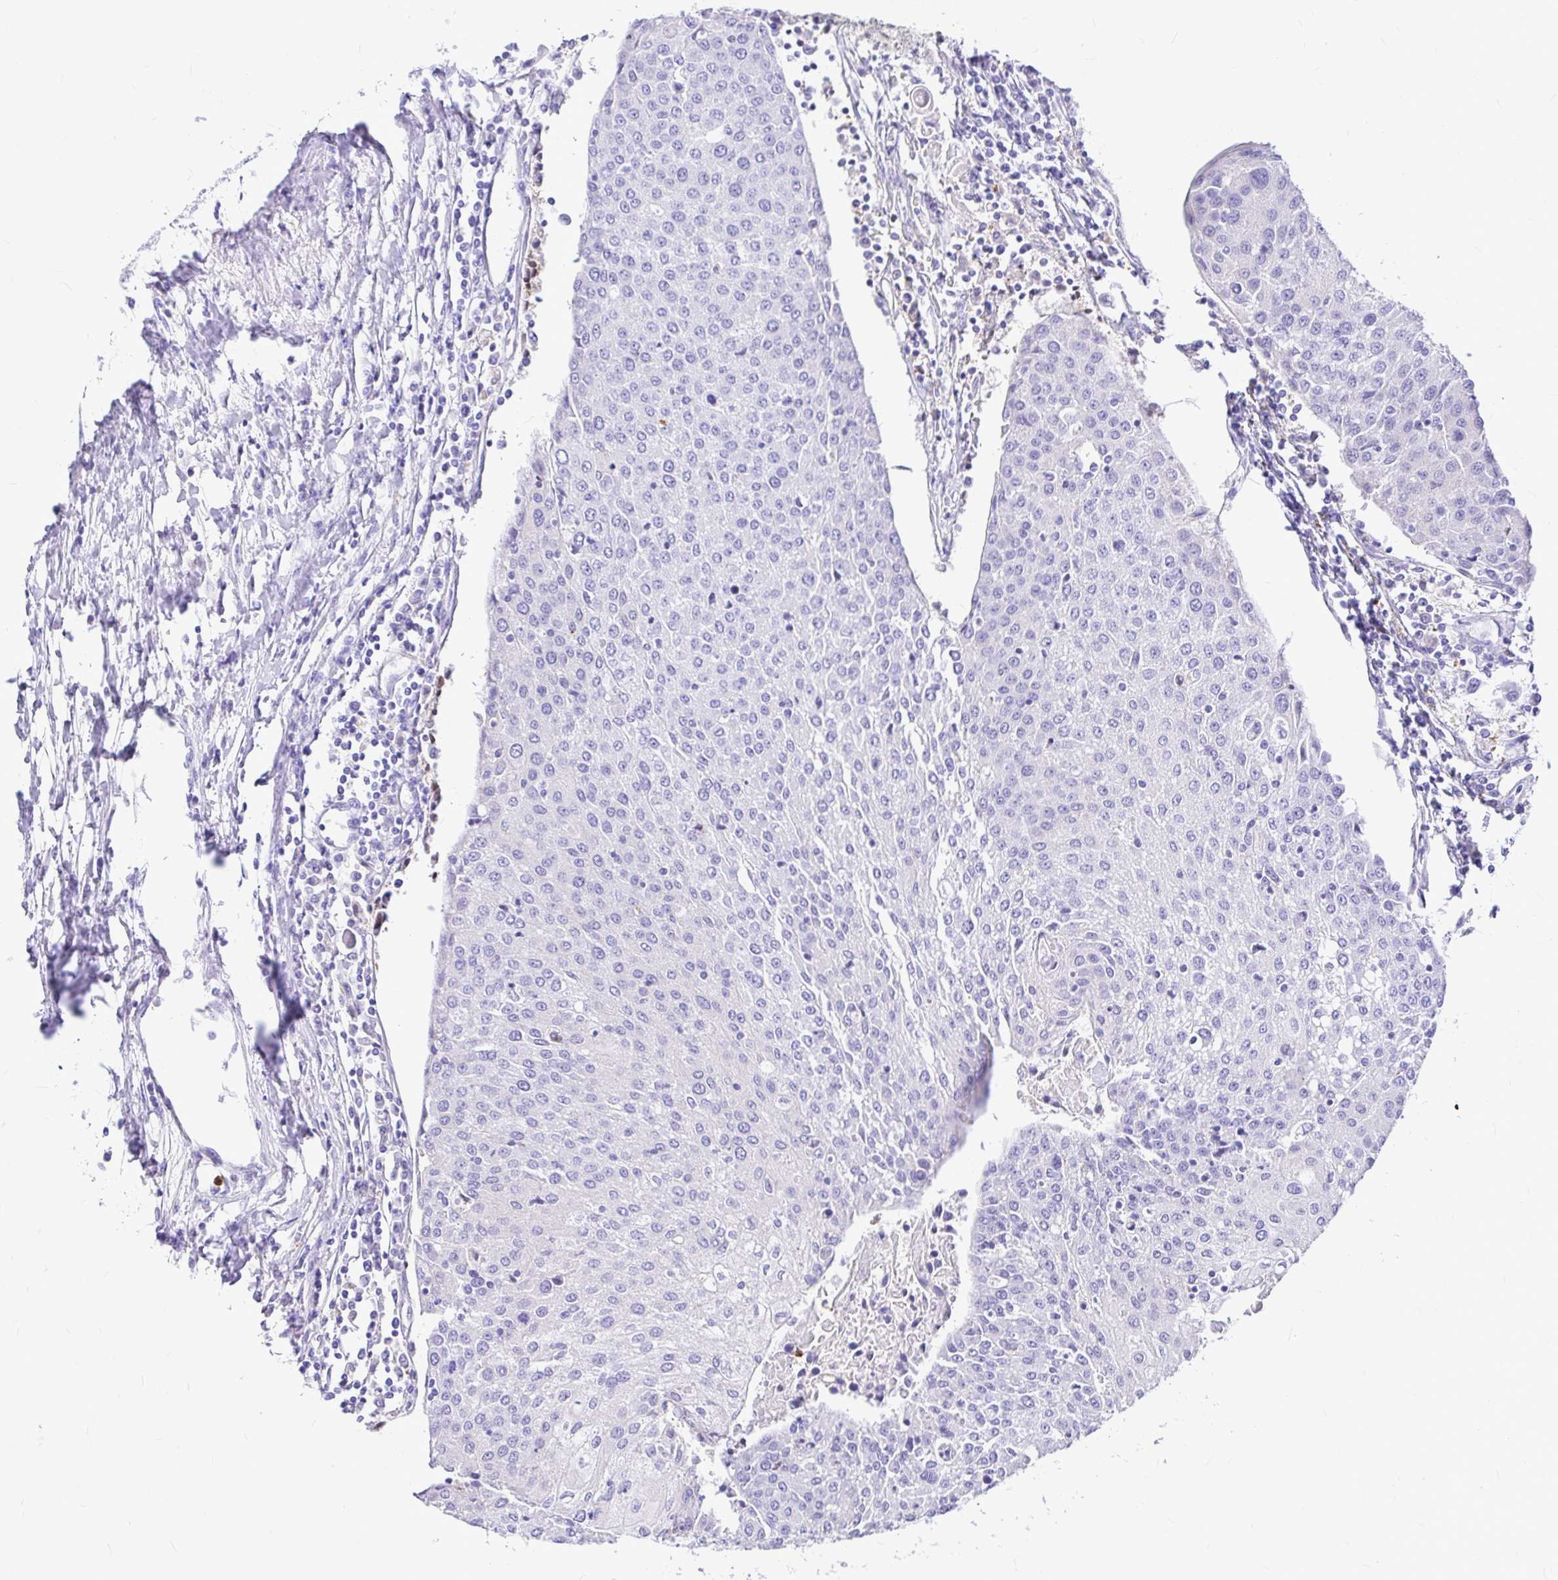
{"staining": {"intensity": "negative", "quantity": "none", "location": "none"}, "tissue": "urothelial cancer", "cell_type": "Tumor cells", "image_type": "cancer", "snomed": [{"axis": "morphology", "description": "Urothelial carcinoma, High grade"}, {"axis": "topography", "description": "Urinary bladder"}], "caption": "Urothelial cancer stained for a protein using IHC shows no positivity tumor cells.", "gene": "CLEC1B", "patient": {"sex": "female", "age": 85}}